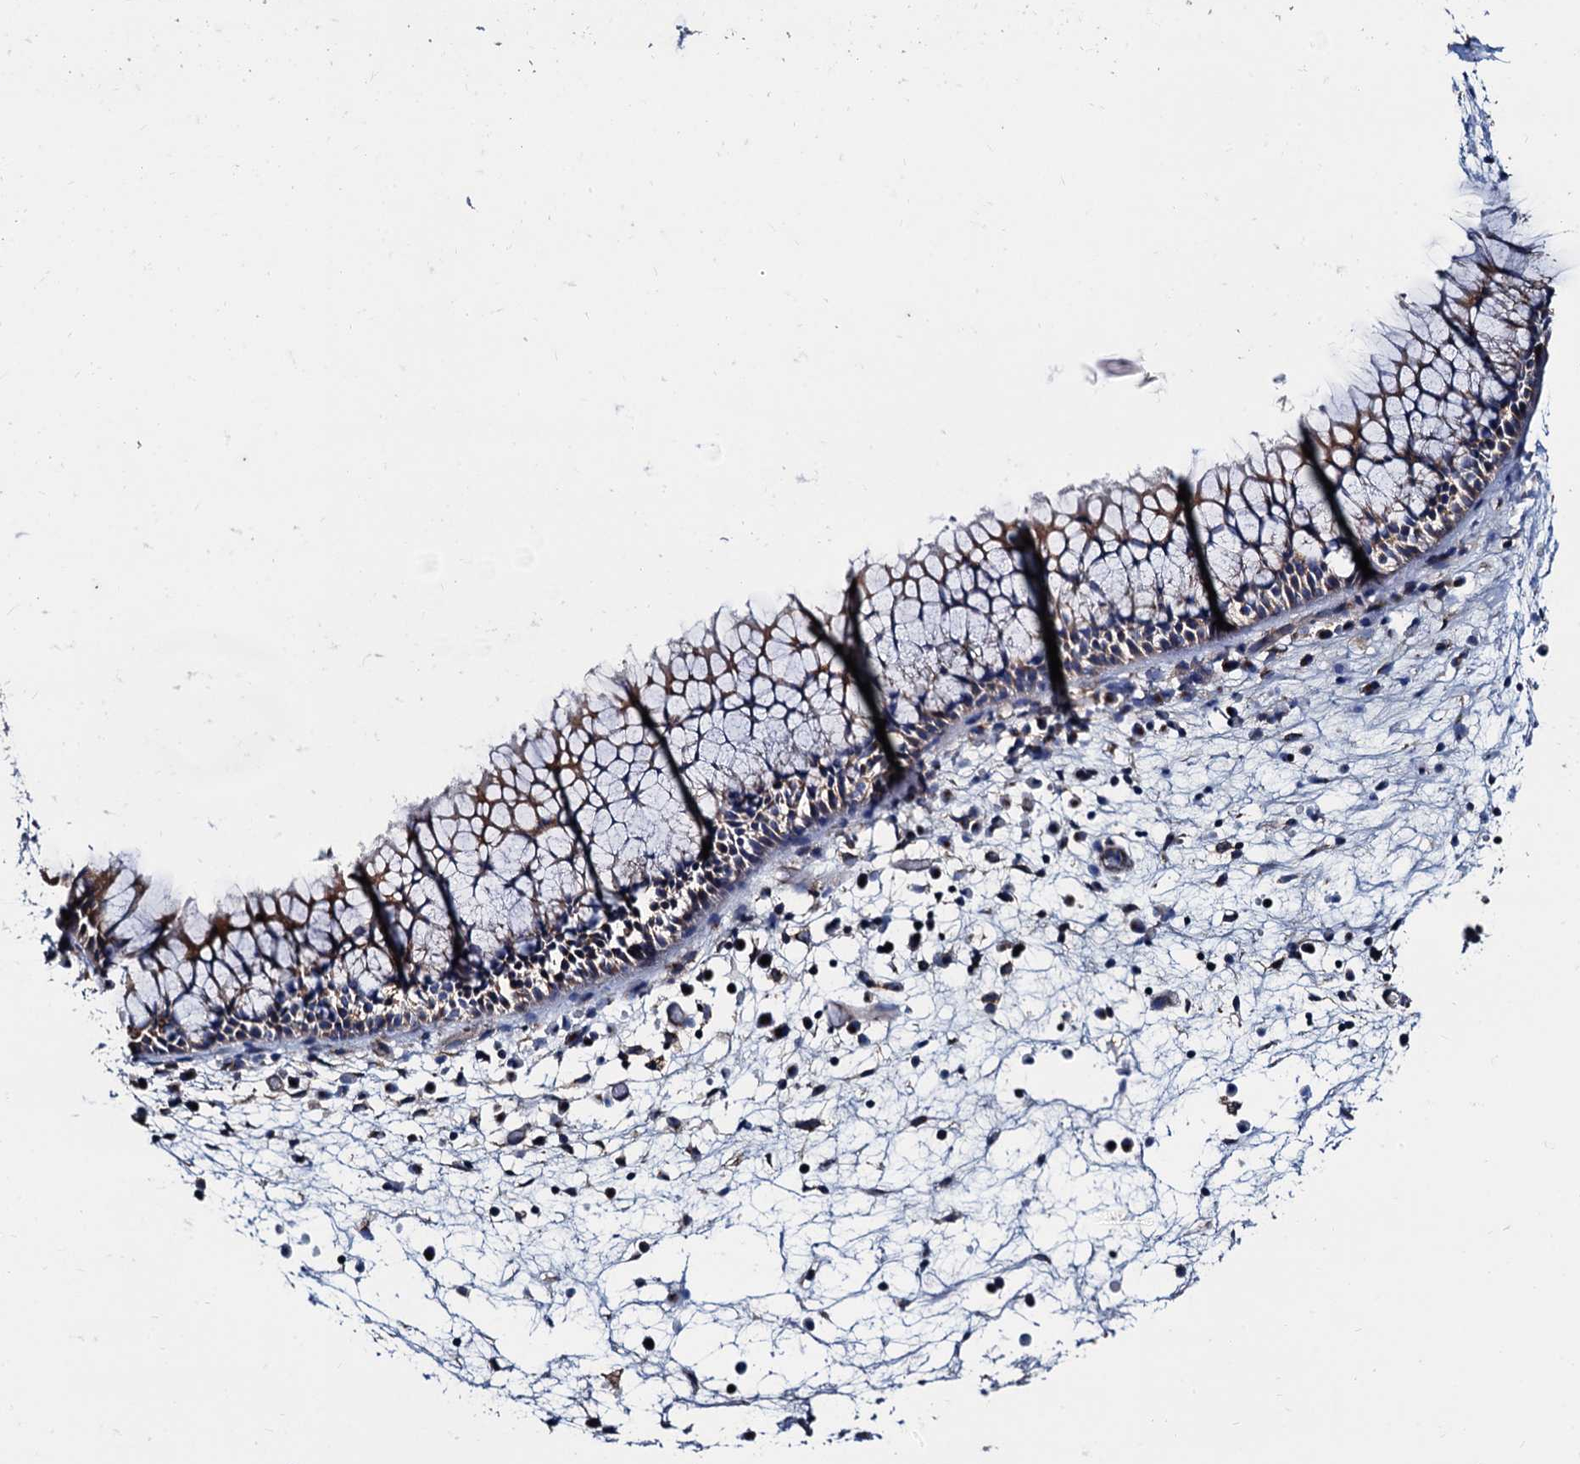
{"staining": {"intensity": "weak", "quantity": "25%-75%", "location": "cytoplasmic/membranous"}, "tissue": "nasopharynx", "cell_type": "Respiratory epithelial cells", "image_type": "normal", "snomed": [{"axis": "morphology", "description": "Normal tissue, NOS"}, {"axis": "morphology", "description": "Inflammation, NOS"}, {"axis": "morphology", "description": "Malignant melanoma, Metastatic site"}, {"axis": "topography", "description": "Nasopharynx"}], "caption": "Nasopharynx stained for a protein displays weak cytoplasmic/membranous positivity in respiratory epithelial cells. (IHC, brightfield microscopy, high magnification).", "gene": "NGRN", "patient": {"sex": "male", "age": 70}}